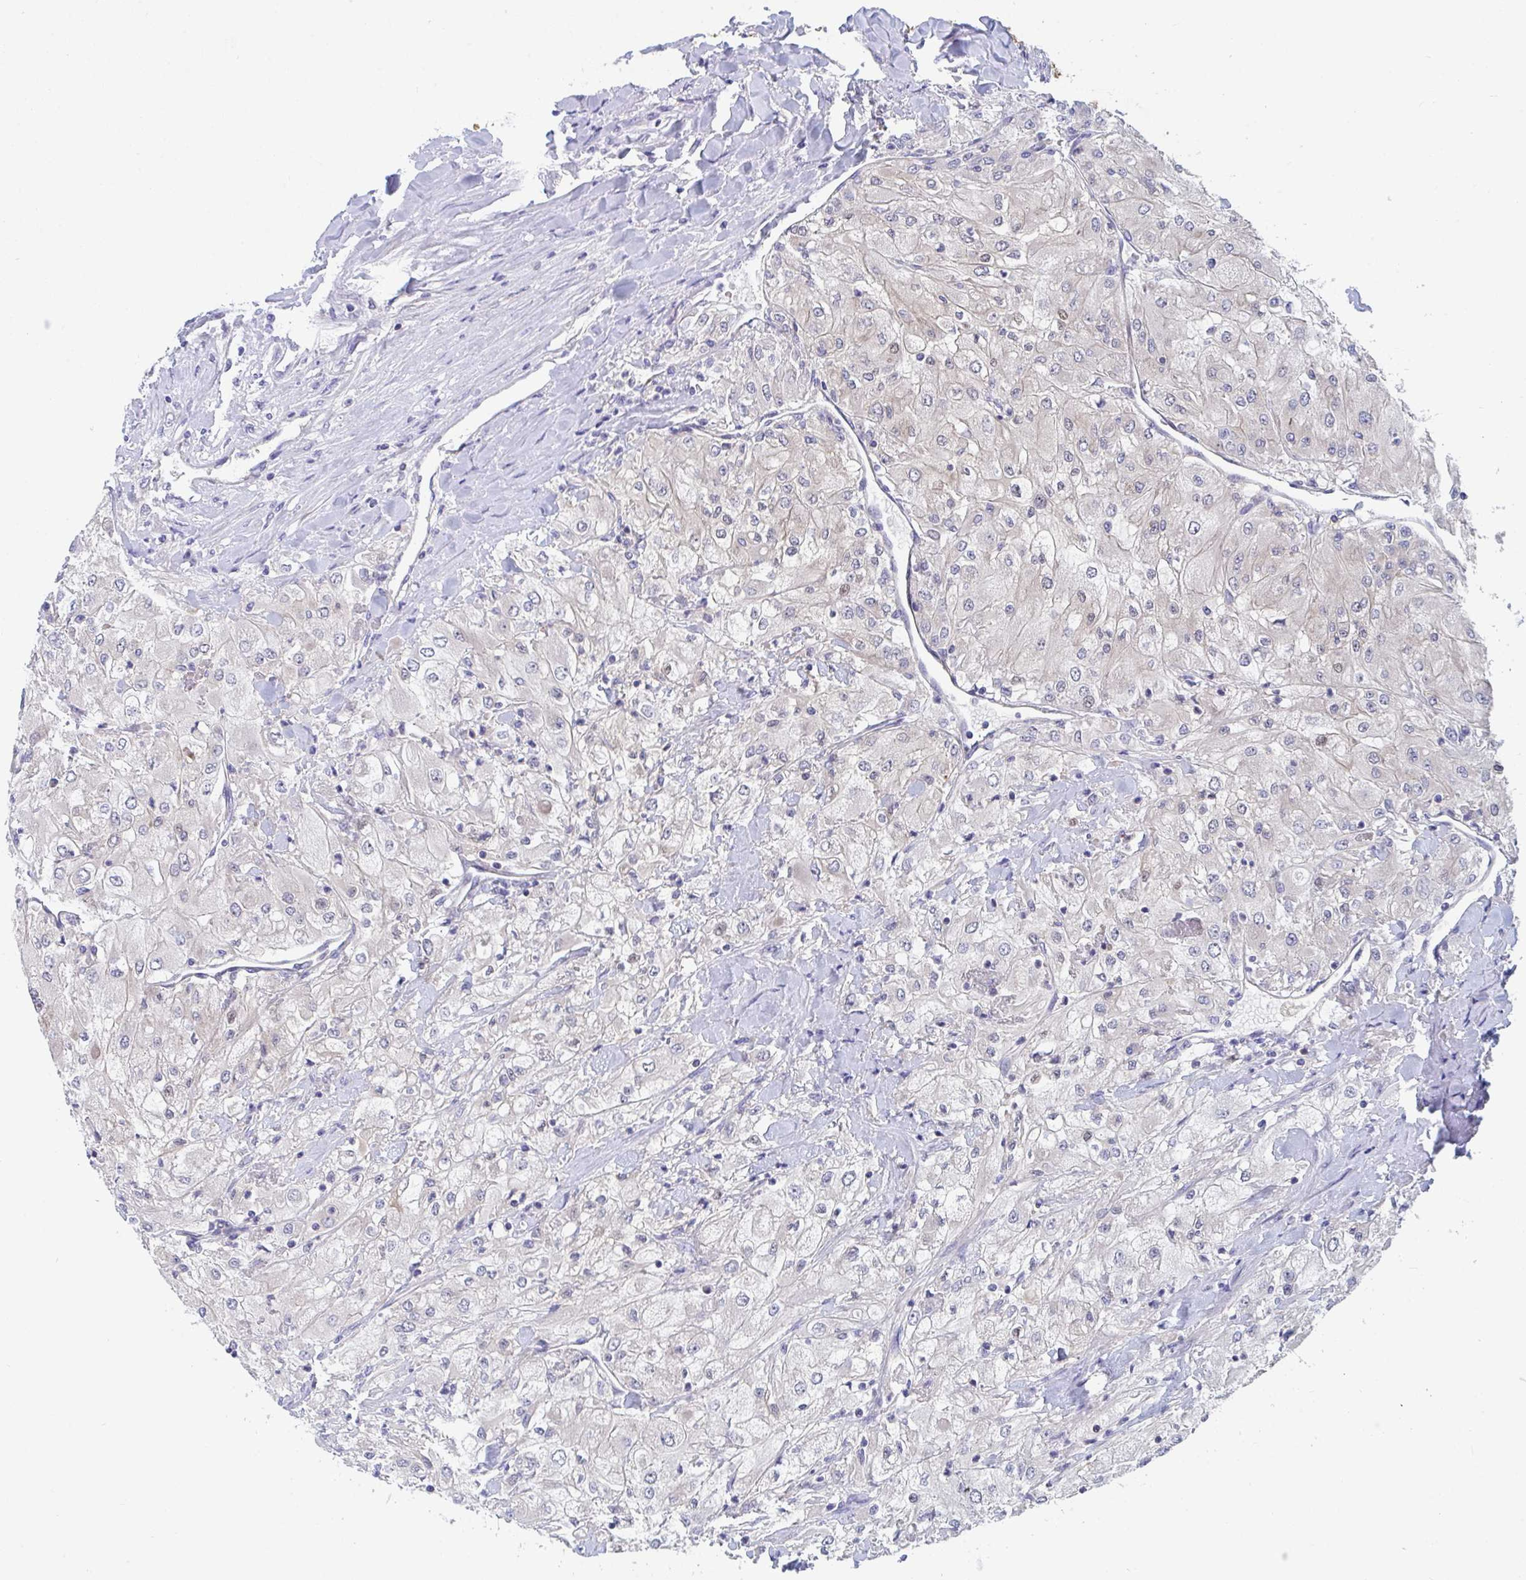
{"staining": {"intensity": "moderate", "quantity": "<25%", "location": "cytoplasmic/membranous,nuclear"}, "tissue": "renal cancer", "cell_type": "Tumor cells", "image_type": "cancer", "snomed": [{"axis": "morphology", "description": "Adenocarcinoma, NOS"}, {"axis": "topography", "description": "Kidney"}], "caption": "Immunohistochemistry (DAB) staining of renal adenocarcinoma demonstrates moderate cytoplasmic/membranous and nuclear protein expression in approximately <25% of tumor cells.", "gene": "P2RX3", "patient": {"sex": "male", "age": 80}}